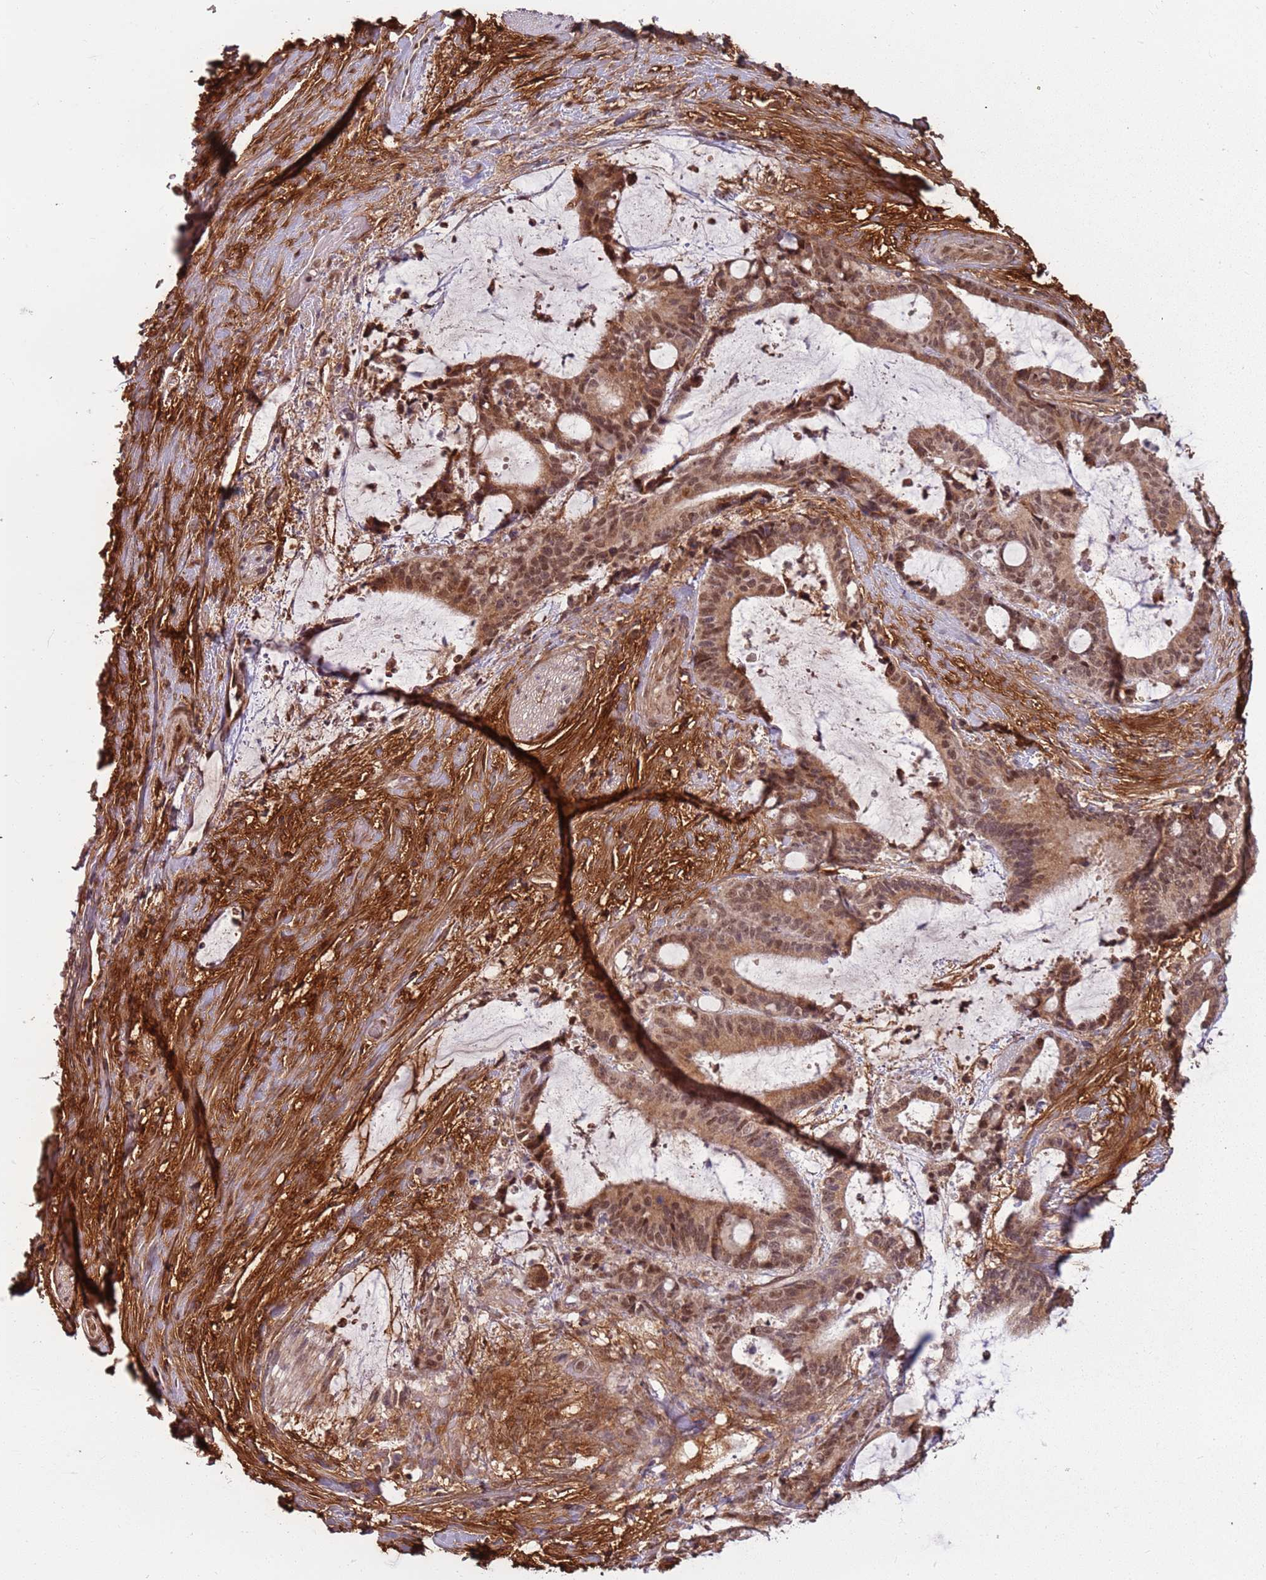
{"staining": {"intensity": "moderate", "quantity": ">75%", "location": "cytoplasmic/membranous,nuclear"}, "tissue": "liver cancer", "cell_type": "Tumor cells", "image_type": "cancer", "snomed": [{"axis": "morphology", "description": "Normal tissue, NOS"}, {"axis": "morphology", "description": "Cholangiocarcinoma"}, {"axis": "topography", "description": "Liver"}, {"axis": "topography", "description": "Peripheral nerve tissue"}], "caption": "Liver cancer (cholangiocarcinoma) tissue exhibits moderate cytoplasmic/membranous and nuclear expression in approximately >75% of tumor cells, visualized by immunohistochemistry. (Brightfield microscopy of DAB IHC at high magnification).", "gene": "POLR3H", "patient": {"sex": "female", "age": 73}}